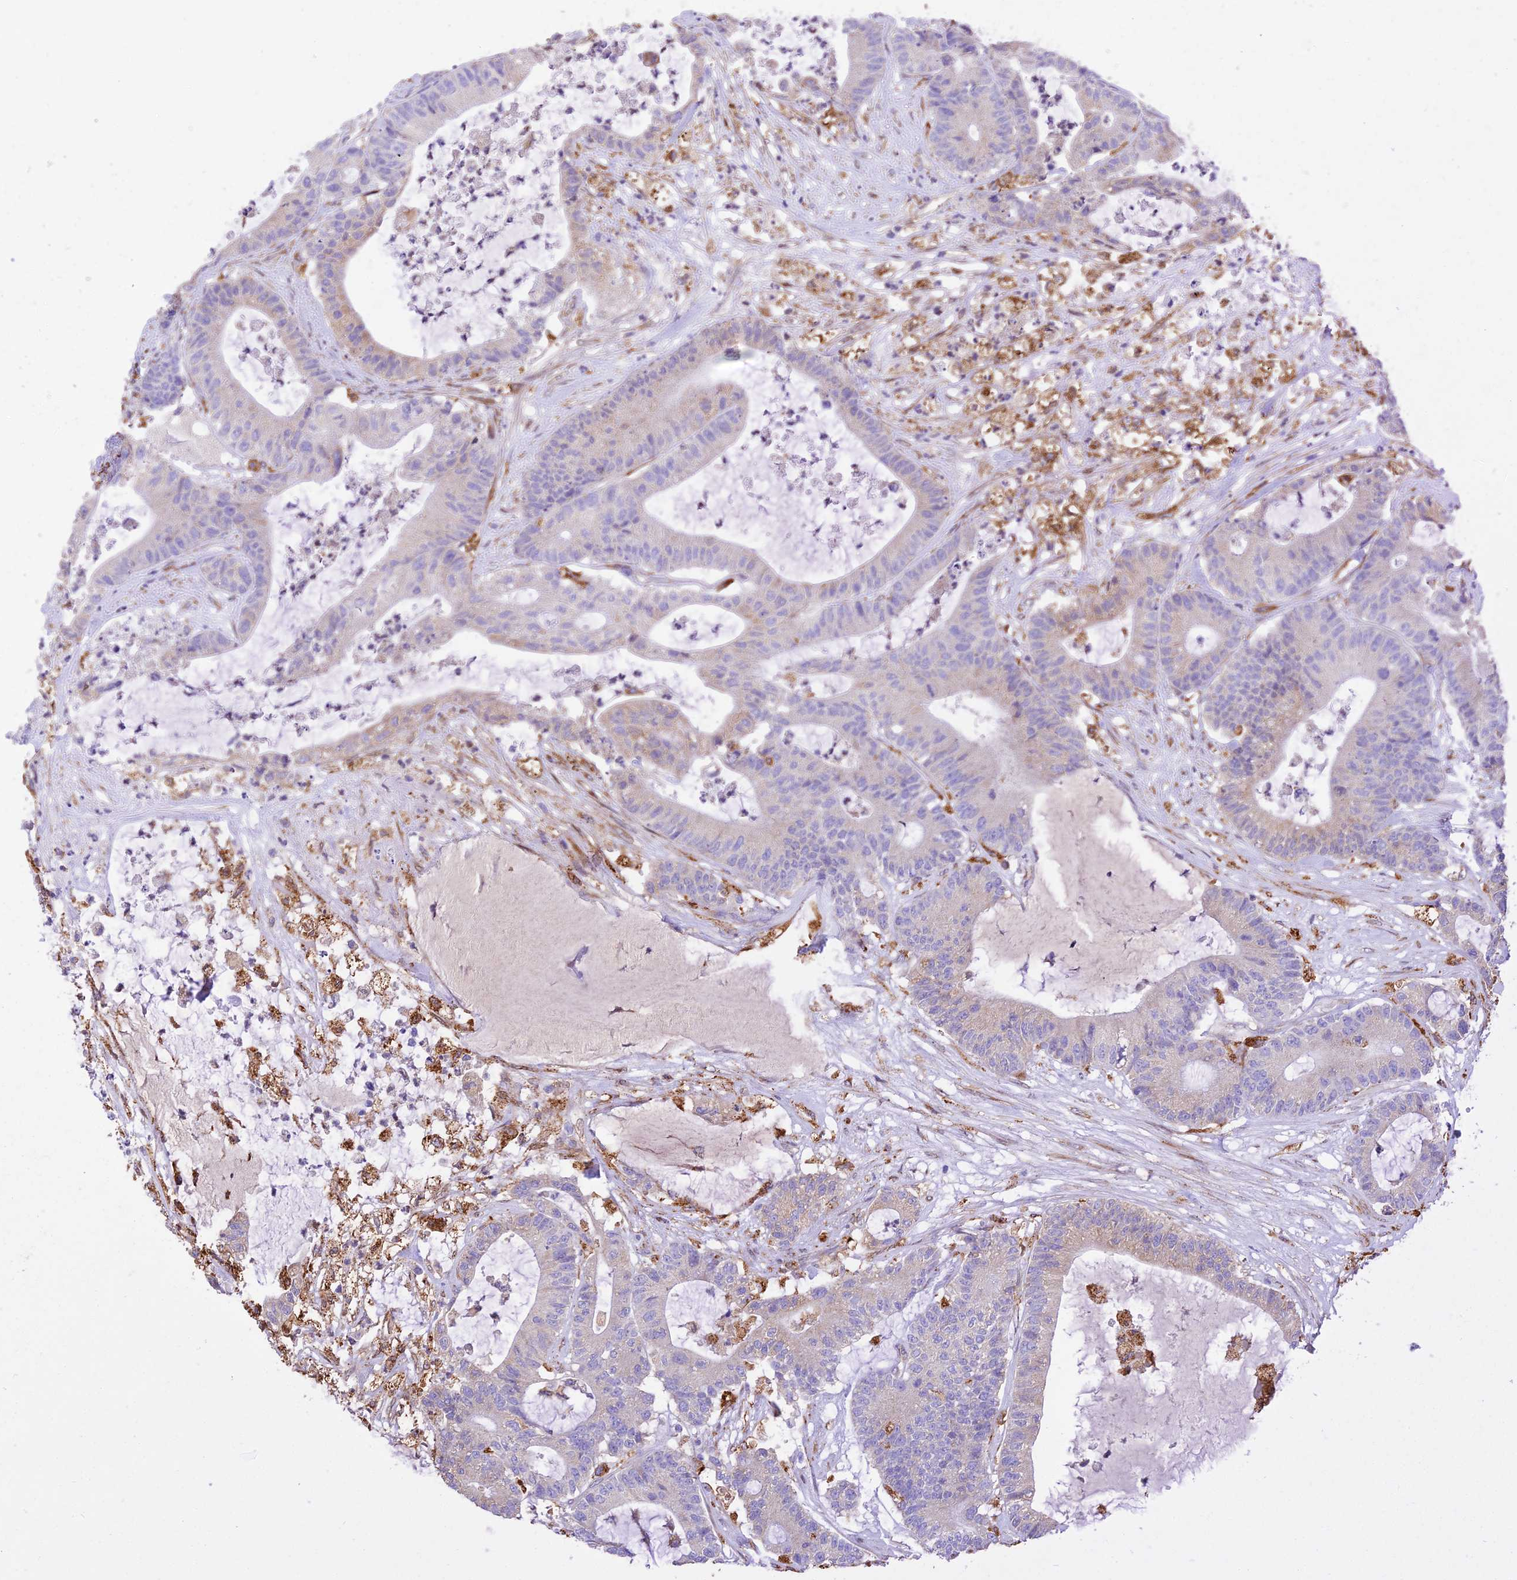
{"staining": {"intensity": "negative", "quantity": "none", "location": "none"}, "tissue": "colorectal cancer", "cell_type": "Tumor cells", "image_type": "cancer", "snomed": [{"axis": "morphology", "description": "Adenocarcinoma, NOS"}, {"axis": "topography", "description": "Colon"}], "caption": "High magnification brightfield microscopy of colorectal cancer stained with DAB (3,3'-diaminobenzidine) (brown) and counterstained with hematoxylin (blue): tumor cells show no significant positivity.", "gene": "VKORC1", "patient": {"sex": "female", "age": 84}}